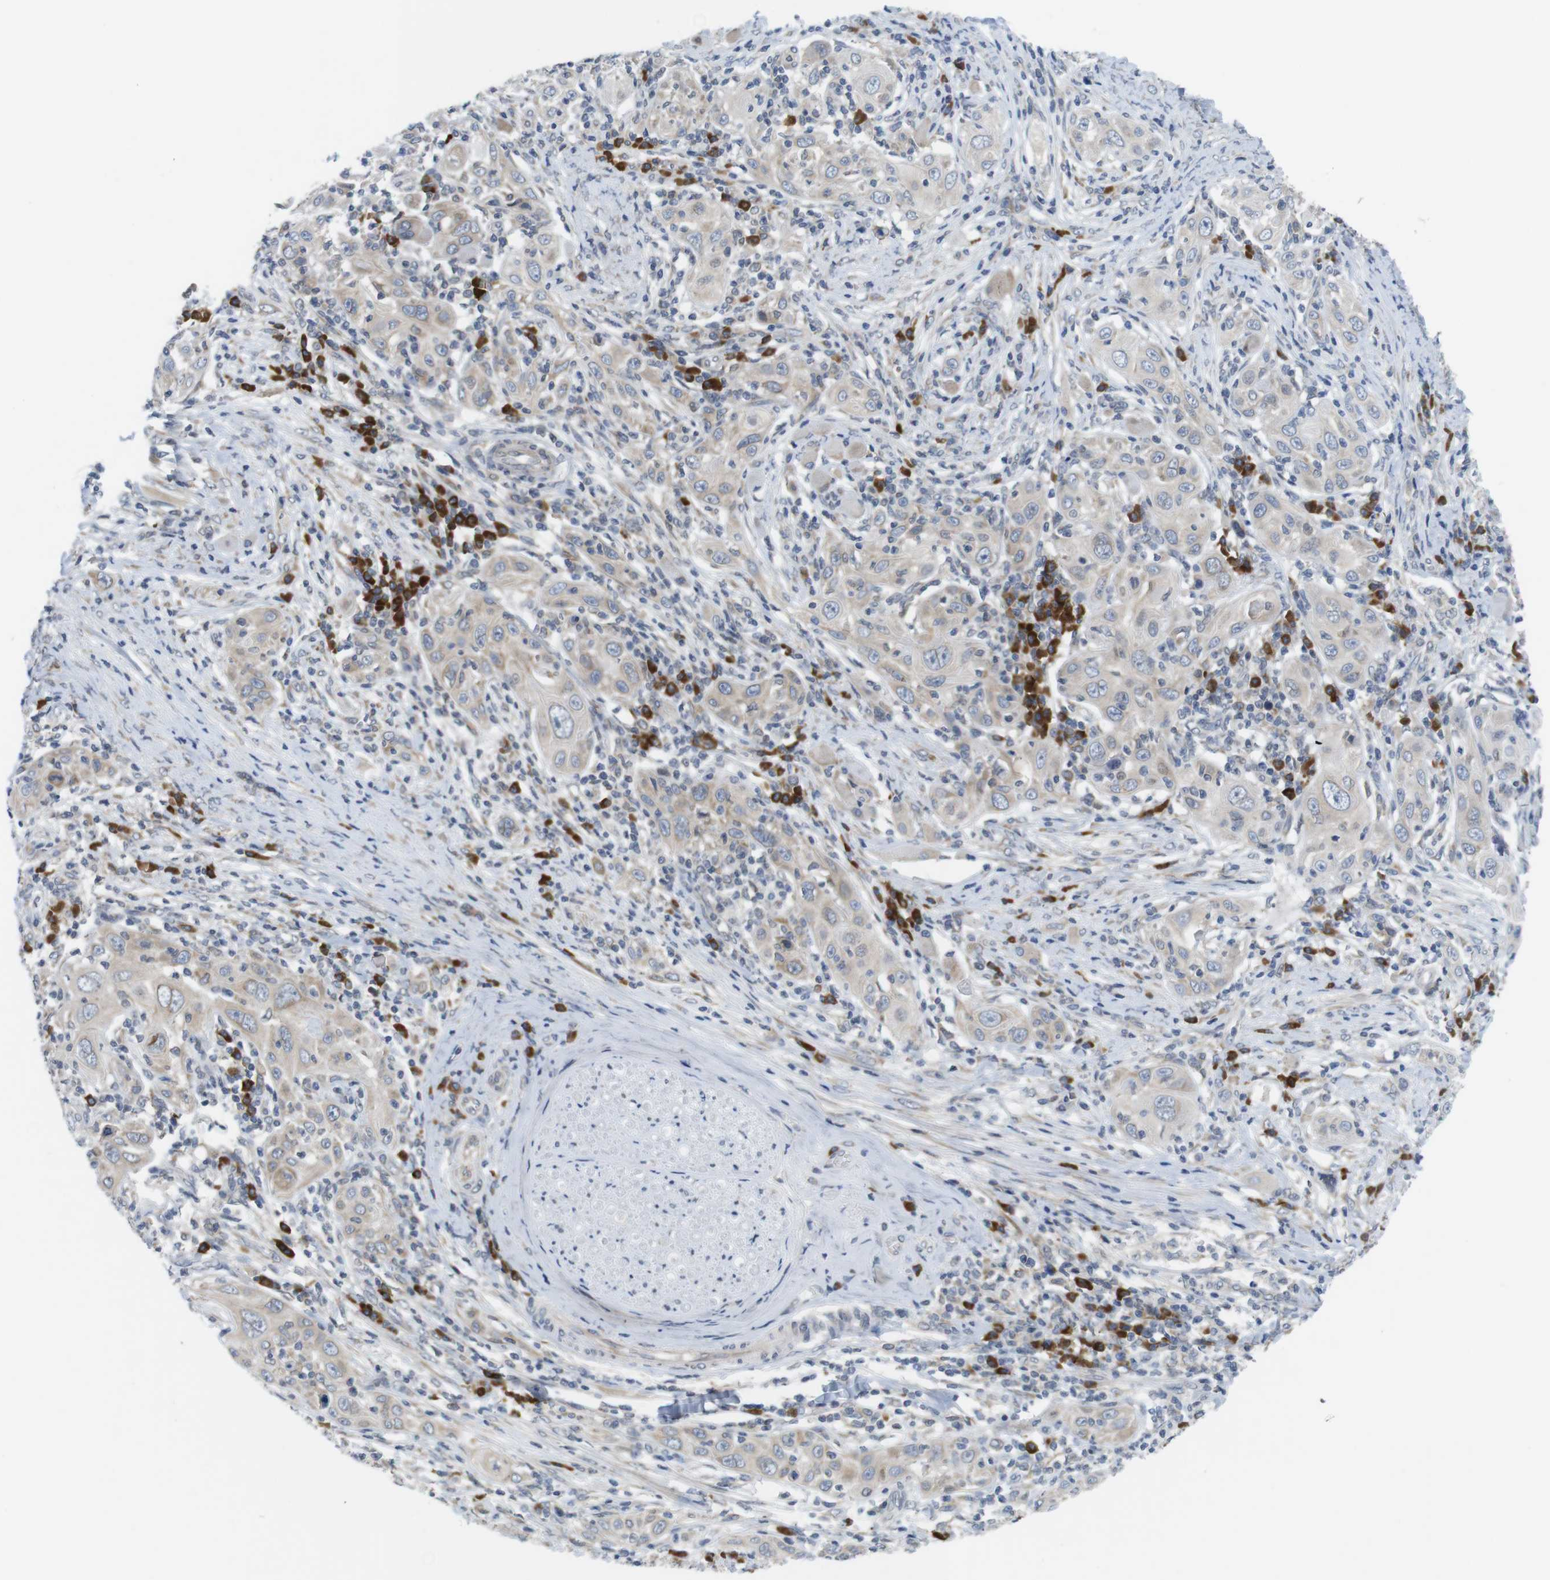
{"staining": {"intensity": "weak", "quantity": "25%-75%", "location": "cytoplasmic/membranous"}, "tissue": "skin cancer", "cell_type": "Tumor cells", "image_type": "cancer", "snomed": [{"axis": "morphology", "description": "Squamous cell carcinoma, NOS"}, {"axis": "topography", "description": "Skin"}], "caption": "The histopathology image exhibits immunohistochemical staining of squamous cell carcinoma (skin). There is weak cytoplasmic/membranous expression is identified in approximately 25%-75% of tumor cells. (brown staining indicates protein expression, while blue staining denotes nuclei).", "gene": "ERGIC3", "patient": {"sex": "female", "age": 88}}